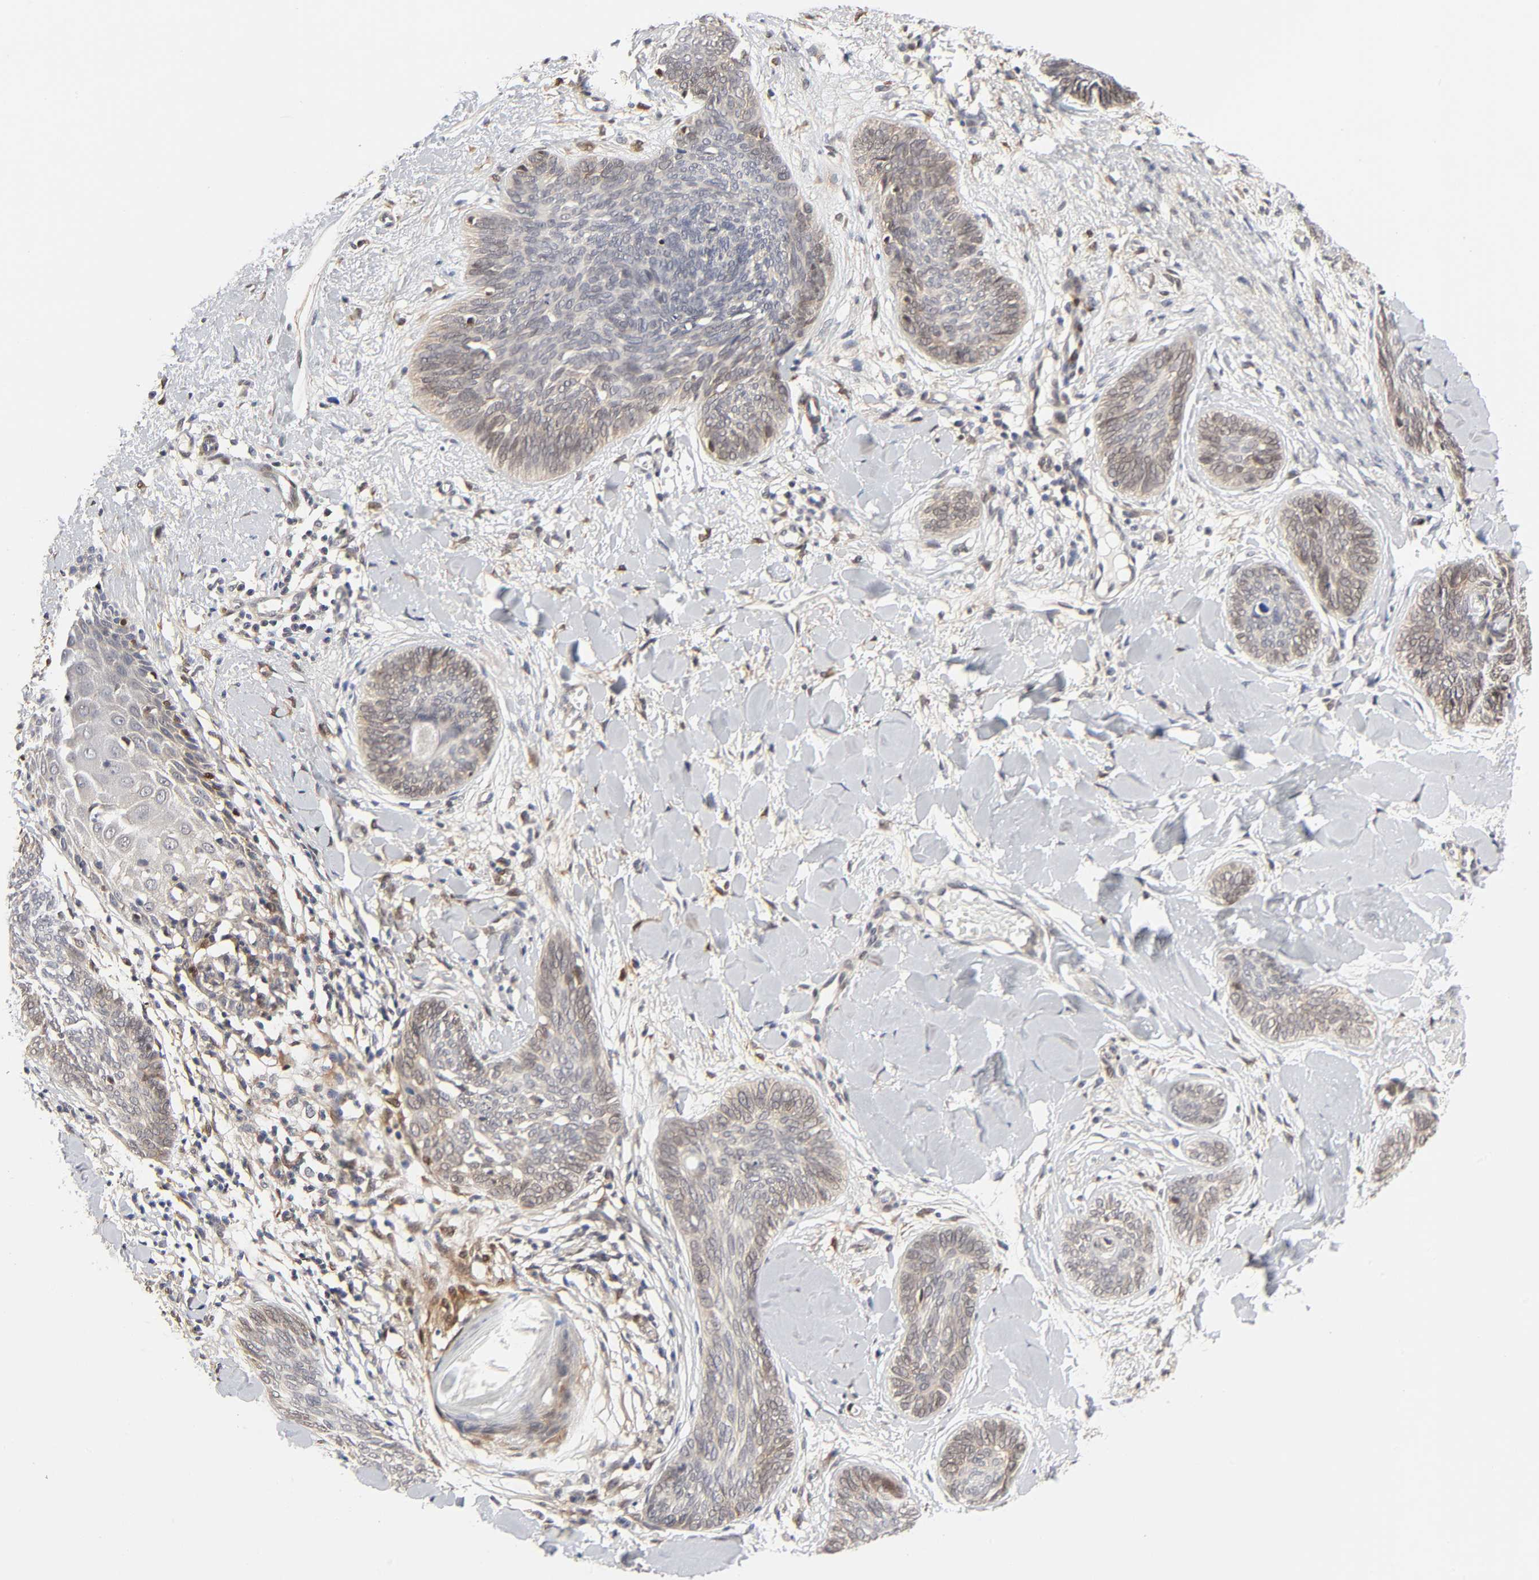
{"staining": {"intensity": "weak", "quantity": "<25%", "location": "cytoplasmic/membranous"}, "tissue": "skin cancer", "cell_type": "Tumor cells", "image_type": "cancer", "snomed": [{"axis": "morphology", "description": "Basal cell carcinoma"}, {"axis": "topography", "description": "Skin"}], "caption": "A photomicrograph of human skin basal cell carcinoma is negative for staining in tumor cells.", "gene": "PTEN", "patient": {"sex": "female", "age": 81}}